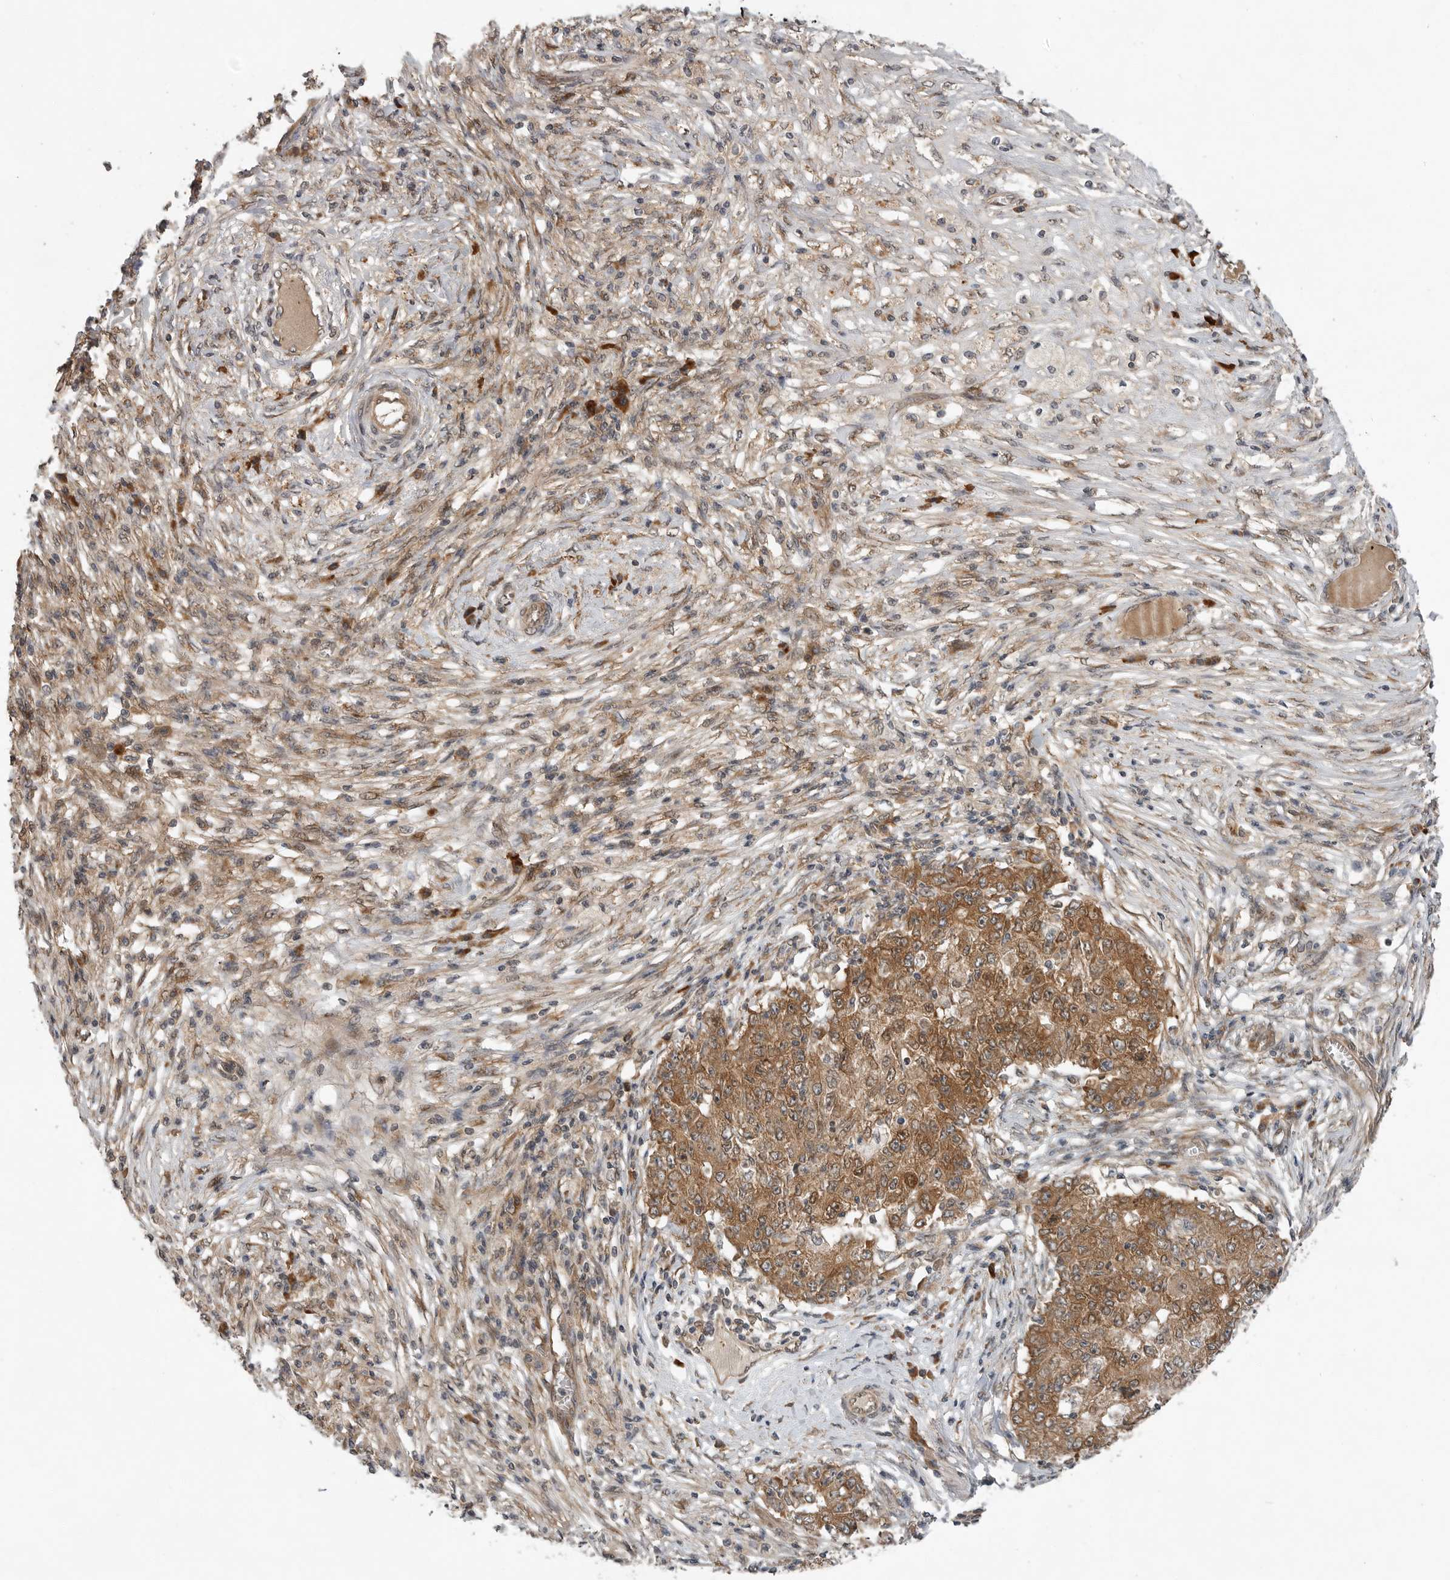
{"staining": {"intensity": "moderate", "quantity": ">75%", "location": "cytoplasmic/membranous"}, "tissue": "ovarian cancer", "cell_type": "Tumor cells", "image_type": "cancer", "snomed": [{"axis": "morphology", "description": "Carcinoma, endometroid"}, {"axis": "topography", "description": "Ovary"}], "caption": "Protein staining of endometroid carcinoma (ovarian) tissue reveals moderate cytoplasmic/membranous staining in about >75% of tumor cells. (DAB IHC, brown staining for protein, blue staining for nuclei).", "gene": "OSBPL9", "patient": {"sex": "female", "age": 42}}